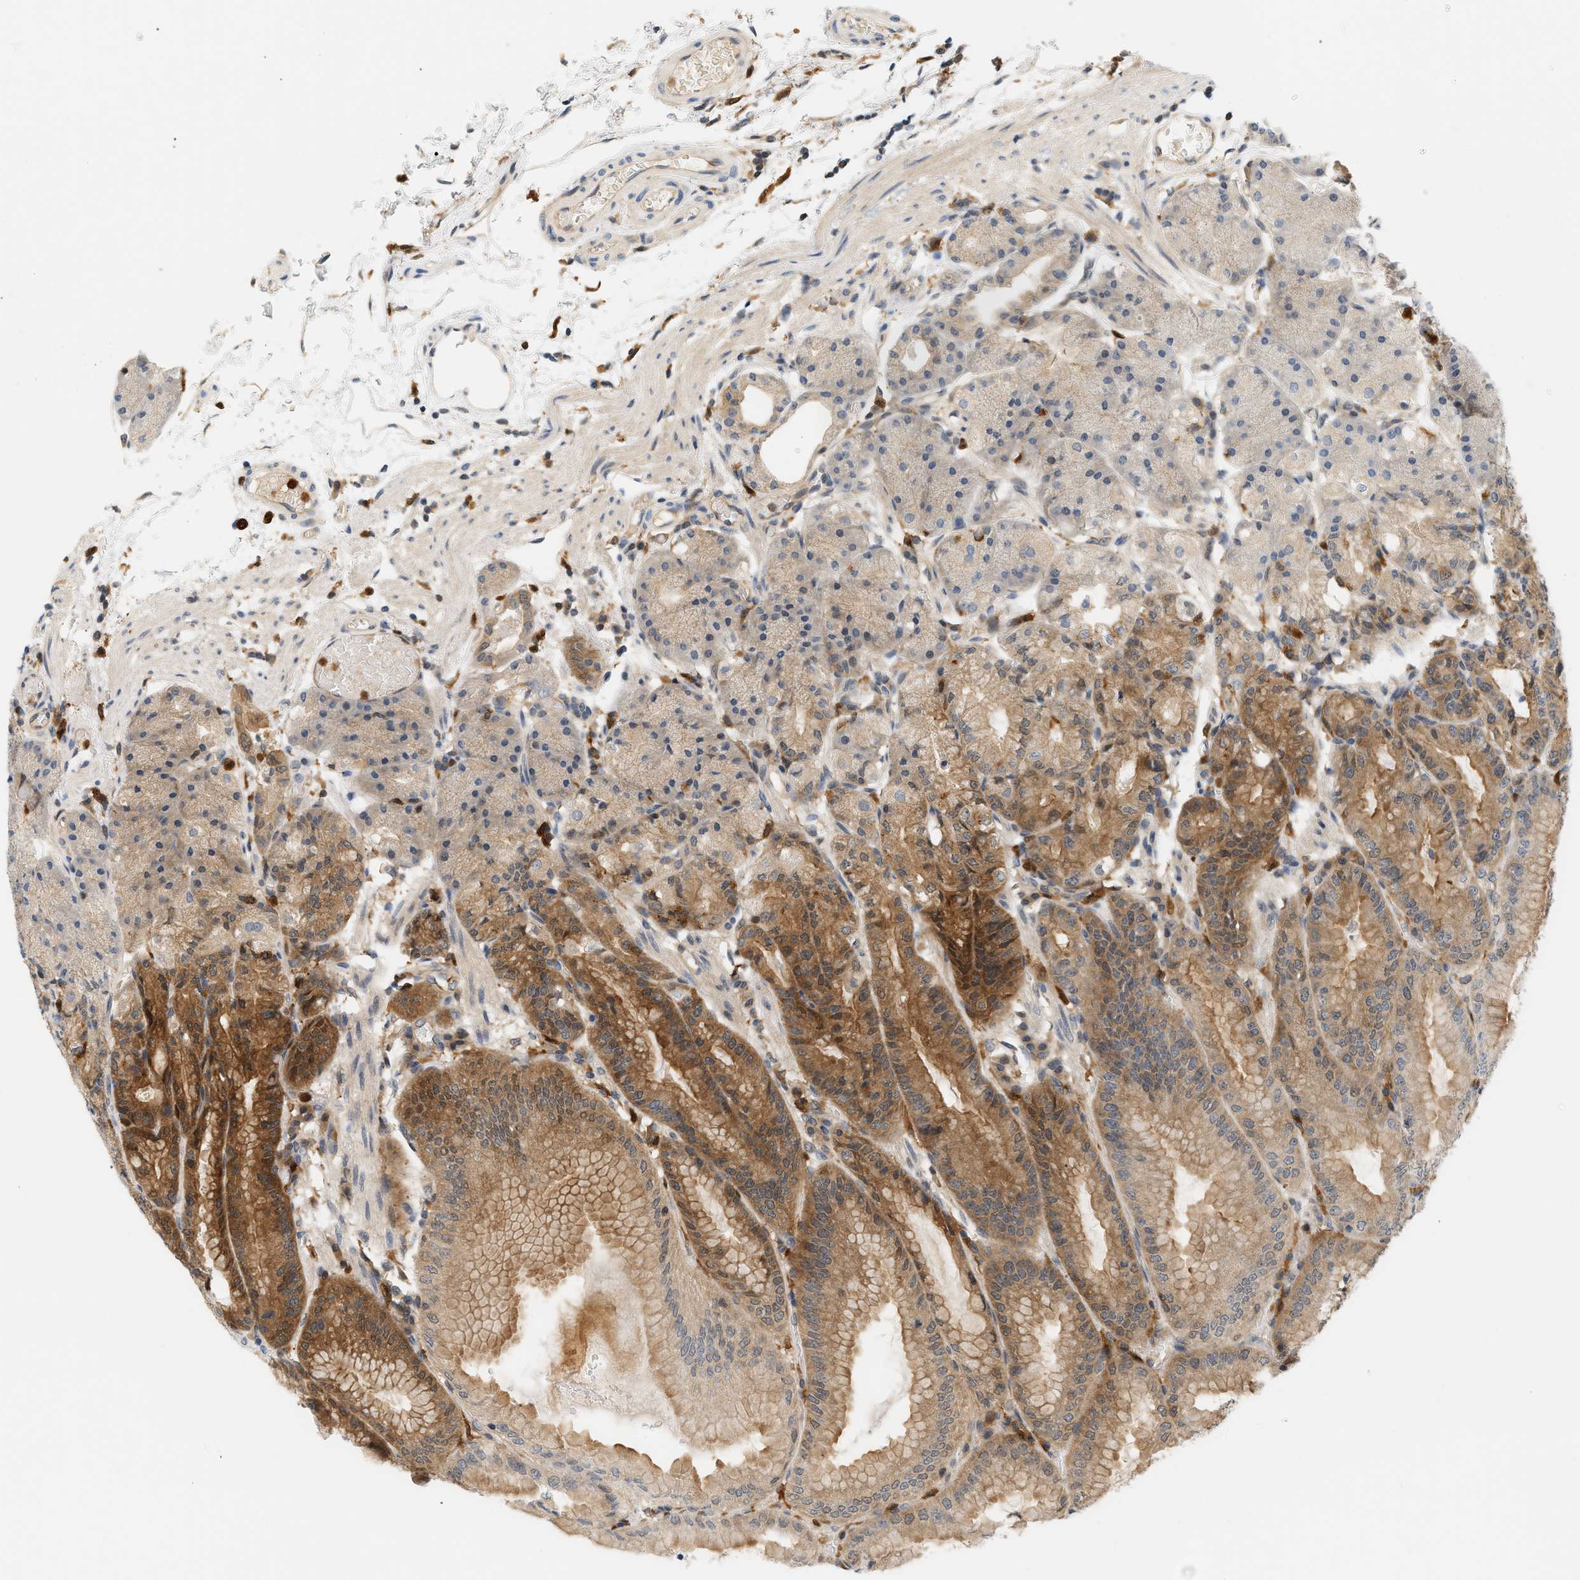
{"staining": {"intensity": "moderate", "quantity": ">75%", "location": "cytoplasmic/membranous,nuclear"}, "tissue": "stomach", "cell_type": "Glandular cells", "image_type": "normal", "snomed": [{"axis": "morphology", "description": "Normal tissue, NOS"}, {"axis": "topography", "description": "Stomach, lower"}], "caption": "High-magnification brightfield microscopy of normal stomach stained with DAB (brown) and counterstained with hematoxylin (blue). glandular cells exhibit moderate cytoplasmic/membranous,nuclear expression is appreciated in about>75% of cells. (IHC, brightfield microscopy, high magnification).", "gene": "PYCARD", "patient": {"sex": "male", "age": 71}}